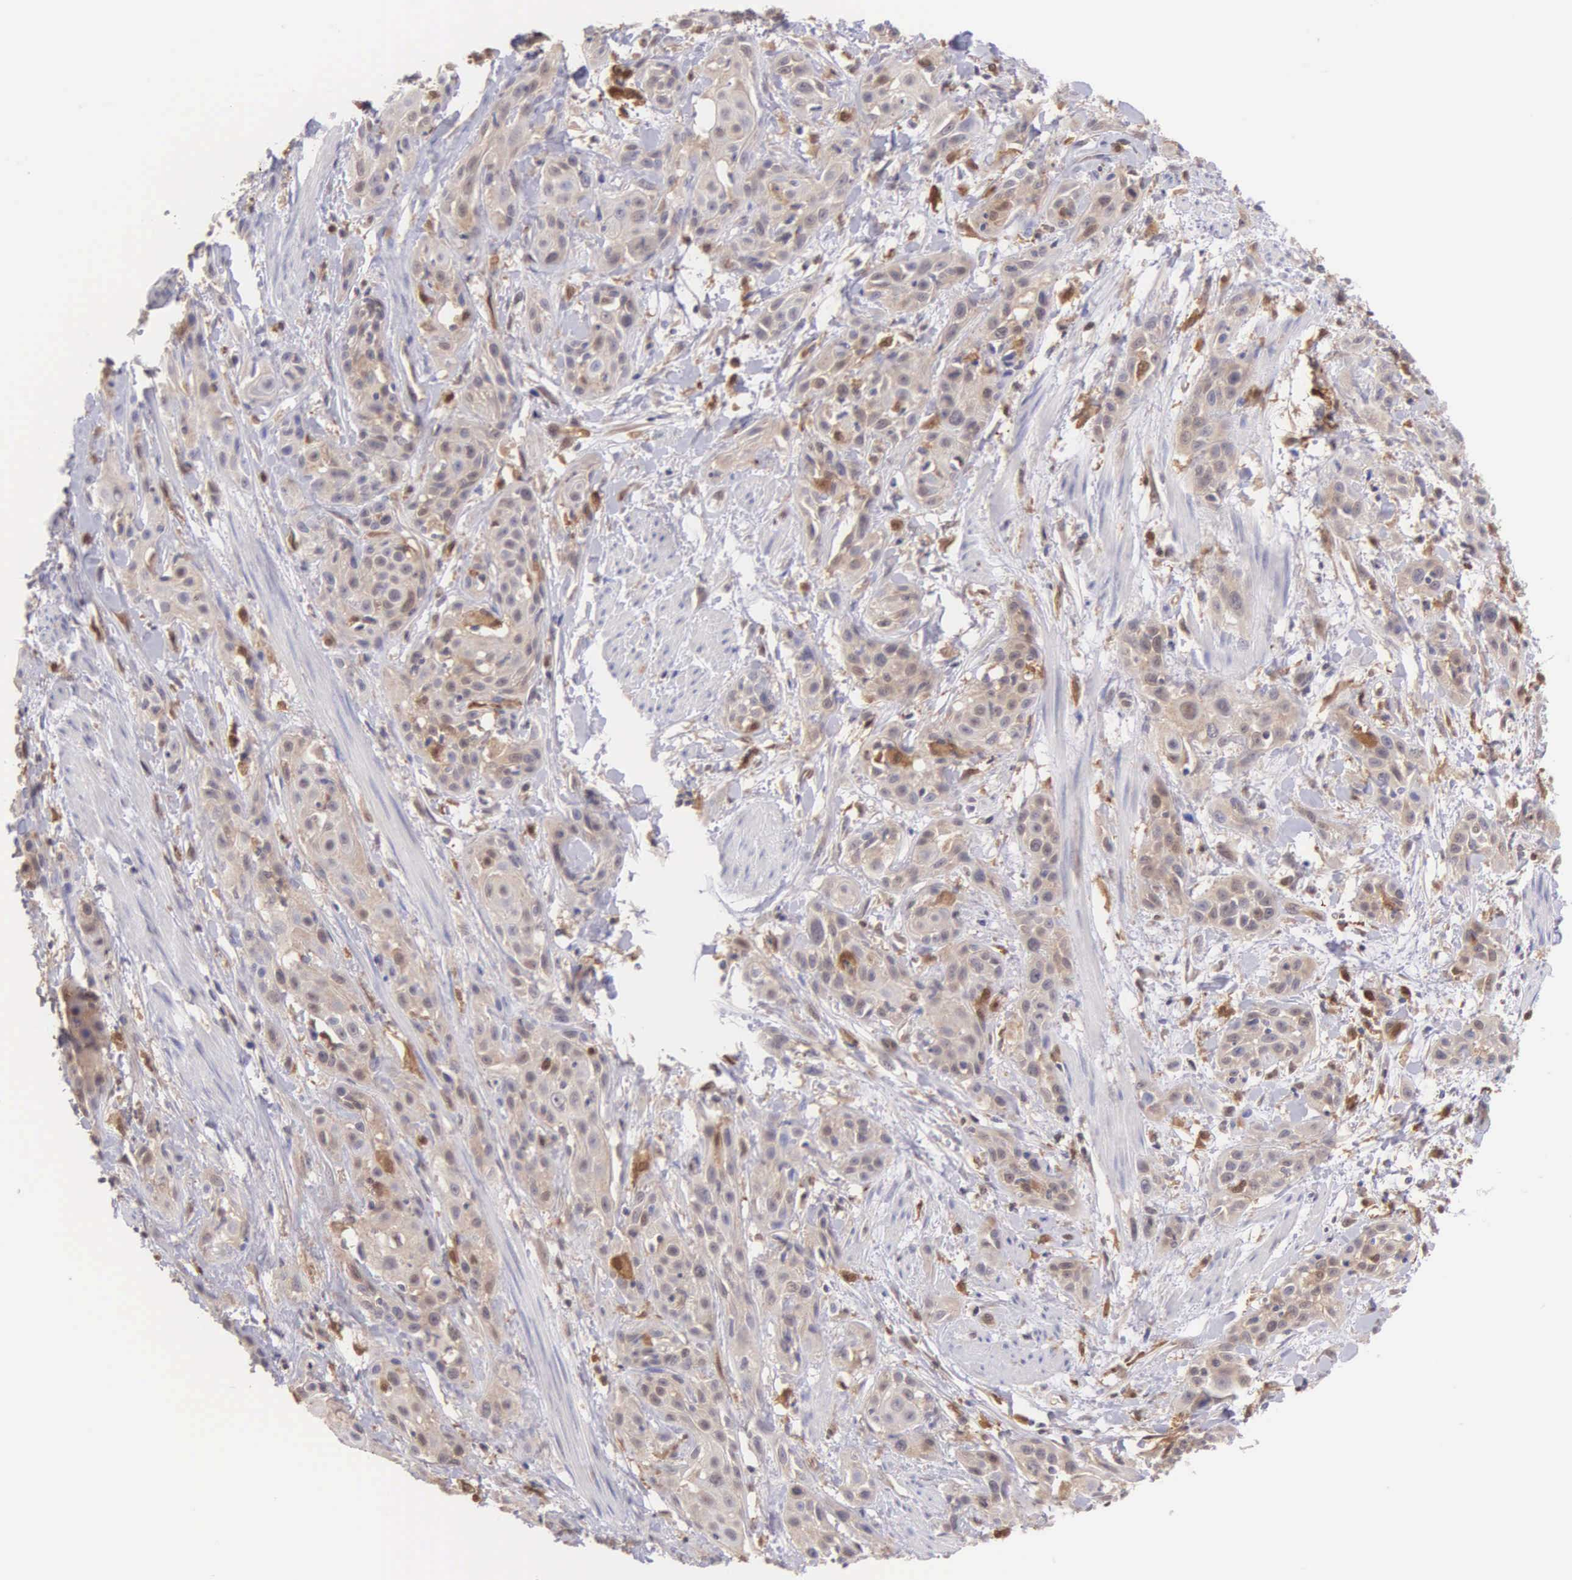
{"staining": {"intensity": "weak", "quantity": "25%-75%", "location": "cytoplasmic/membranous"}, "tissue": "skin cancer", "cell_type": "Tumor cells", "image_type": "cancer", "snomed": [{"axis": "morphology", "description": "Squamous cell carcinoma, NOS"}, {"axis": "topography", "description": "Skin"}, {"axis": "topography", "description": "Anal"}], "caption": "High-magnification brightfield microscopy of skin cancer (squamous cell carcinoma) stained with DAB (brown) and counterstained with hematoxylin (blue). tumor cells exhibit weak cytoplasmic/membranous staining is appreciated in about25%-75% of cells.", "gene": "BID", "patient": {"sex": "male", "age": 64}}